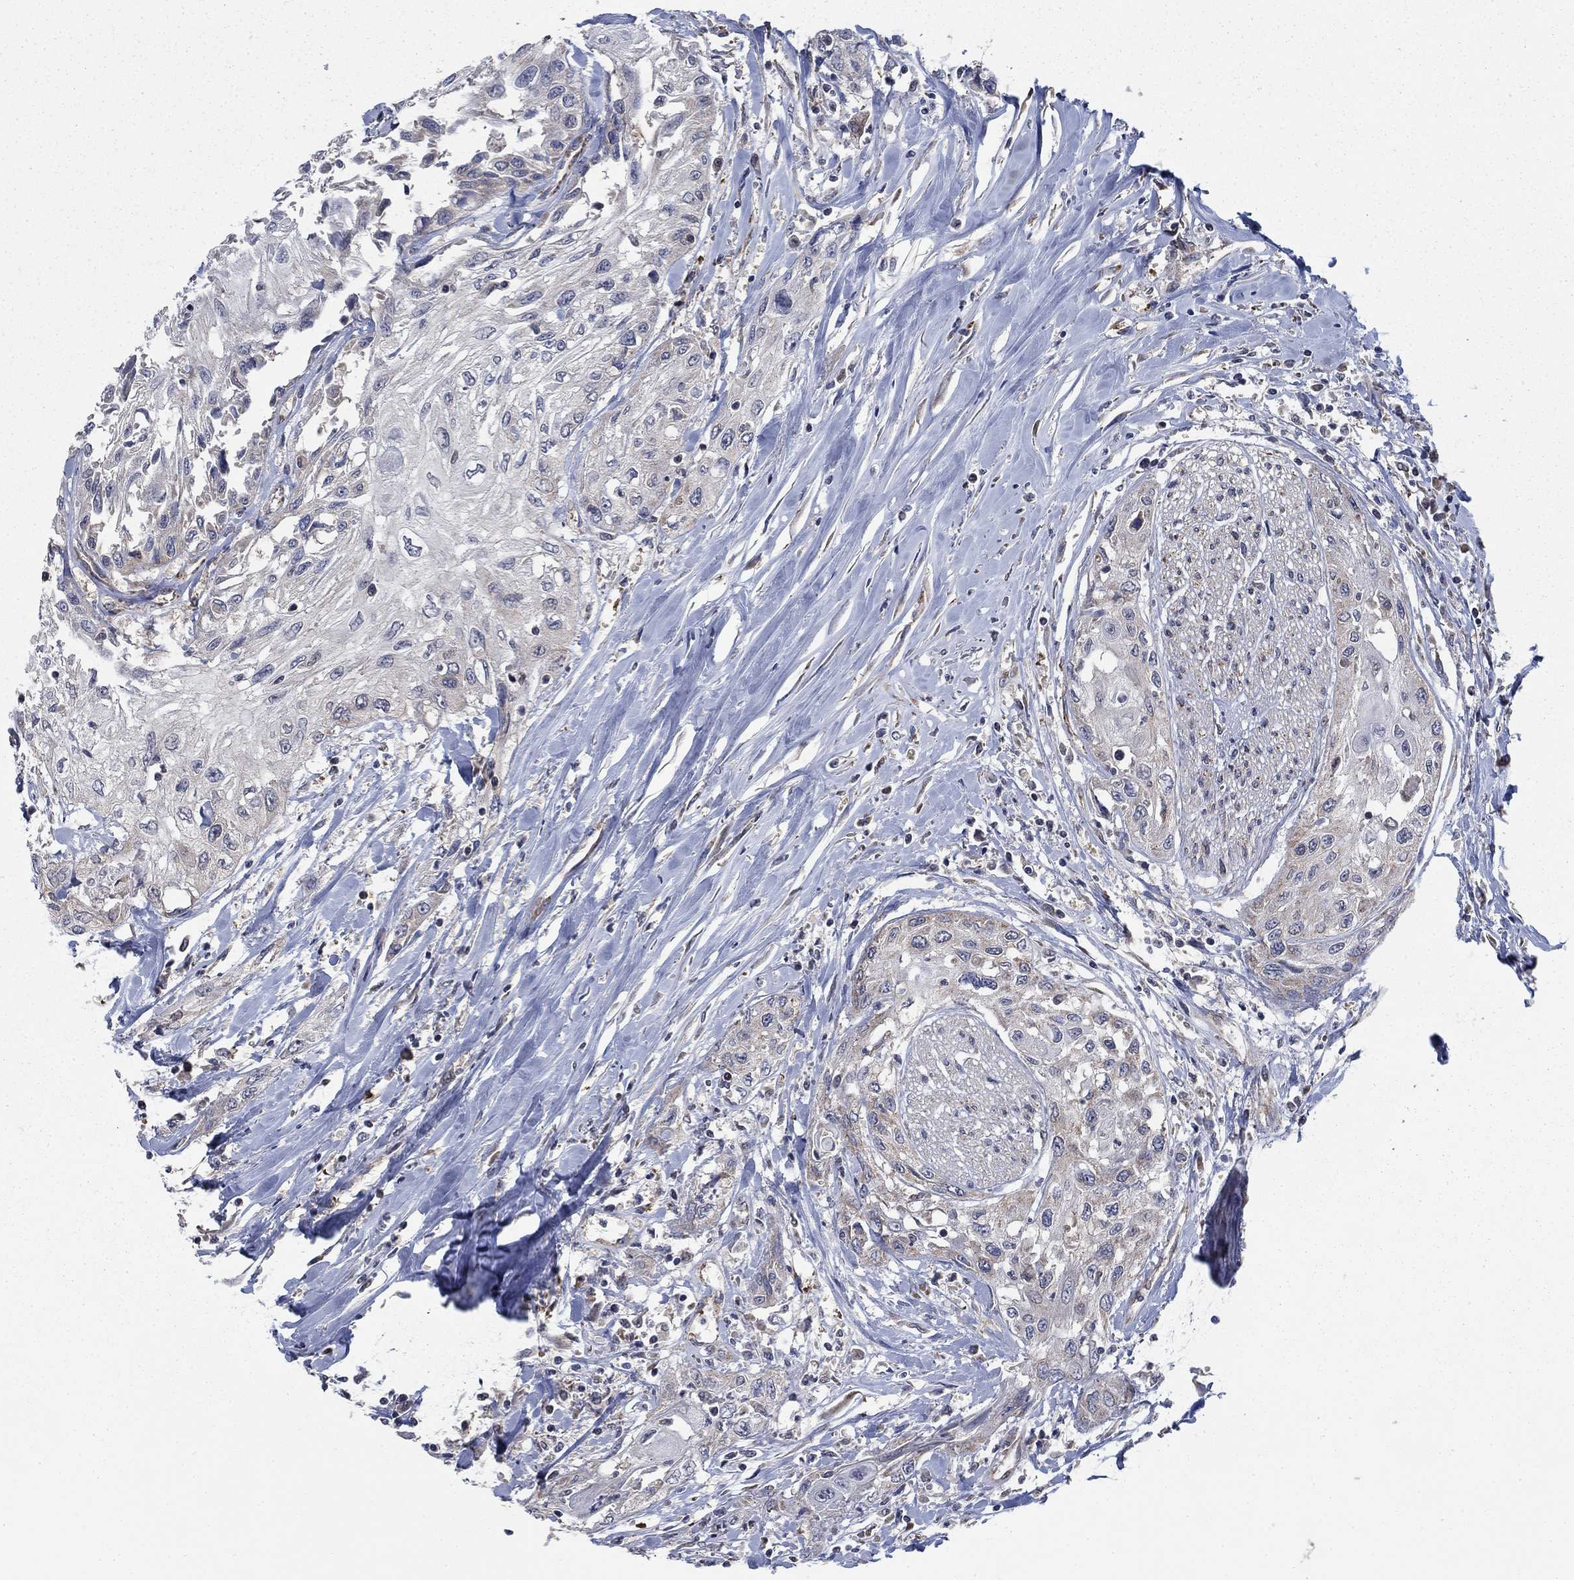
{"staining": {"intensity": "negative", "quantity": "none", "location": "none"}, "tissue": "head and neck cancer", "cell_type": "Tumor cells", "image_type": "cancer", "snomed": [{"axis": "morphology", "description": "Normal tissue, NOS"}, {"axis": "morphology", "description": "Squamous cell carcinoma, NOS"}, {"axis": "topography", "description": "Oral tissue"}, {"axis": "topography", "description": "Peripheral nerve tissue"}, {"axis": "topography", "description": "Head-Neck"}], "caption": "Image shows no protein expression in tumor cells of head and neck cancer tissue.", "gene": "NME7", "patient": {"sex": "female", "age": 59}}